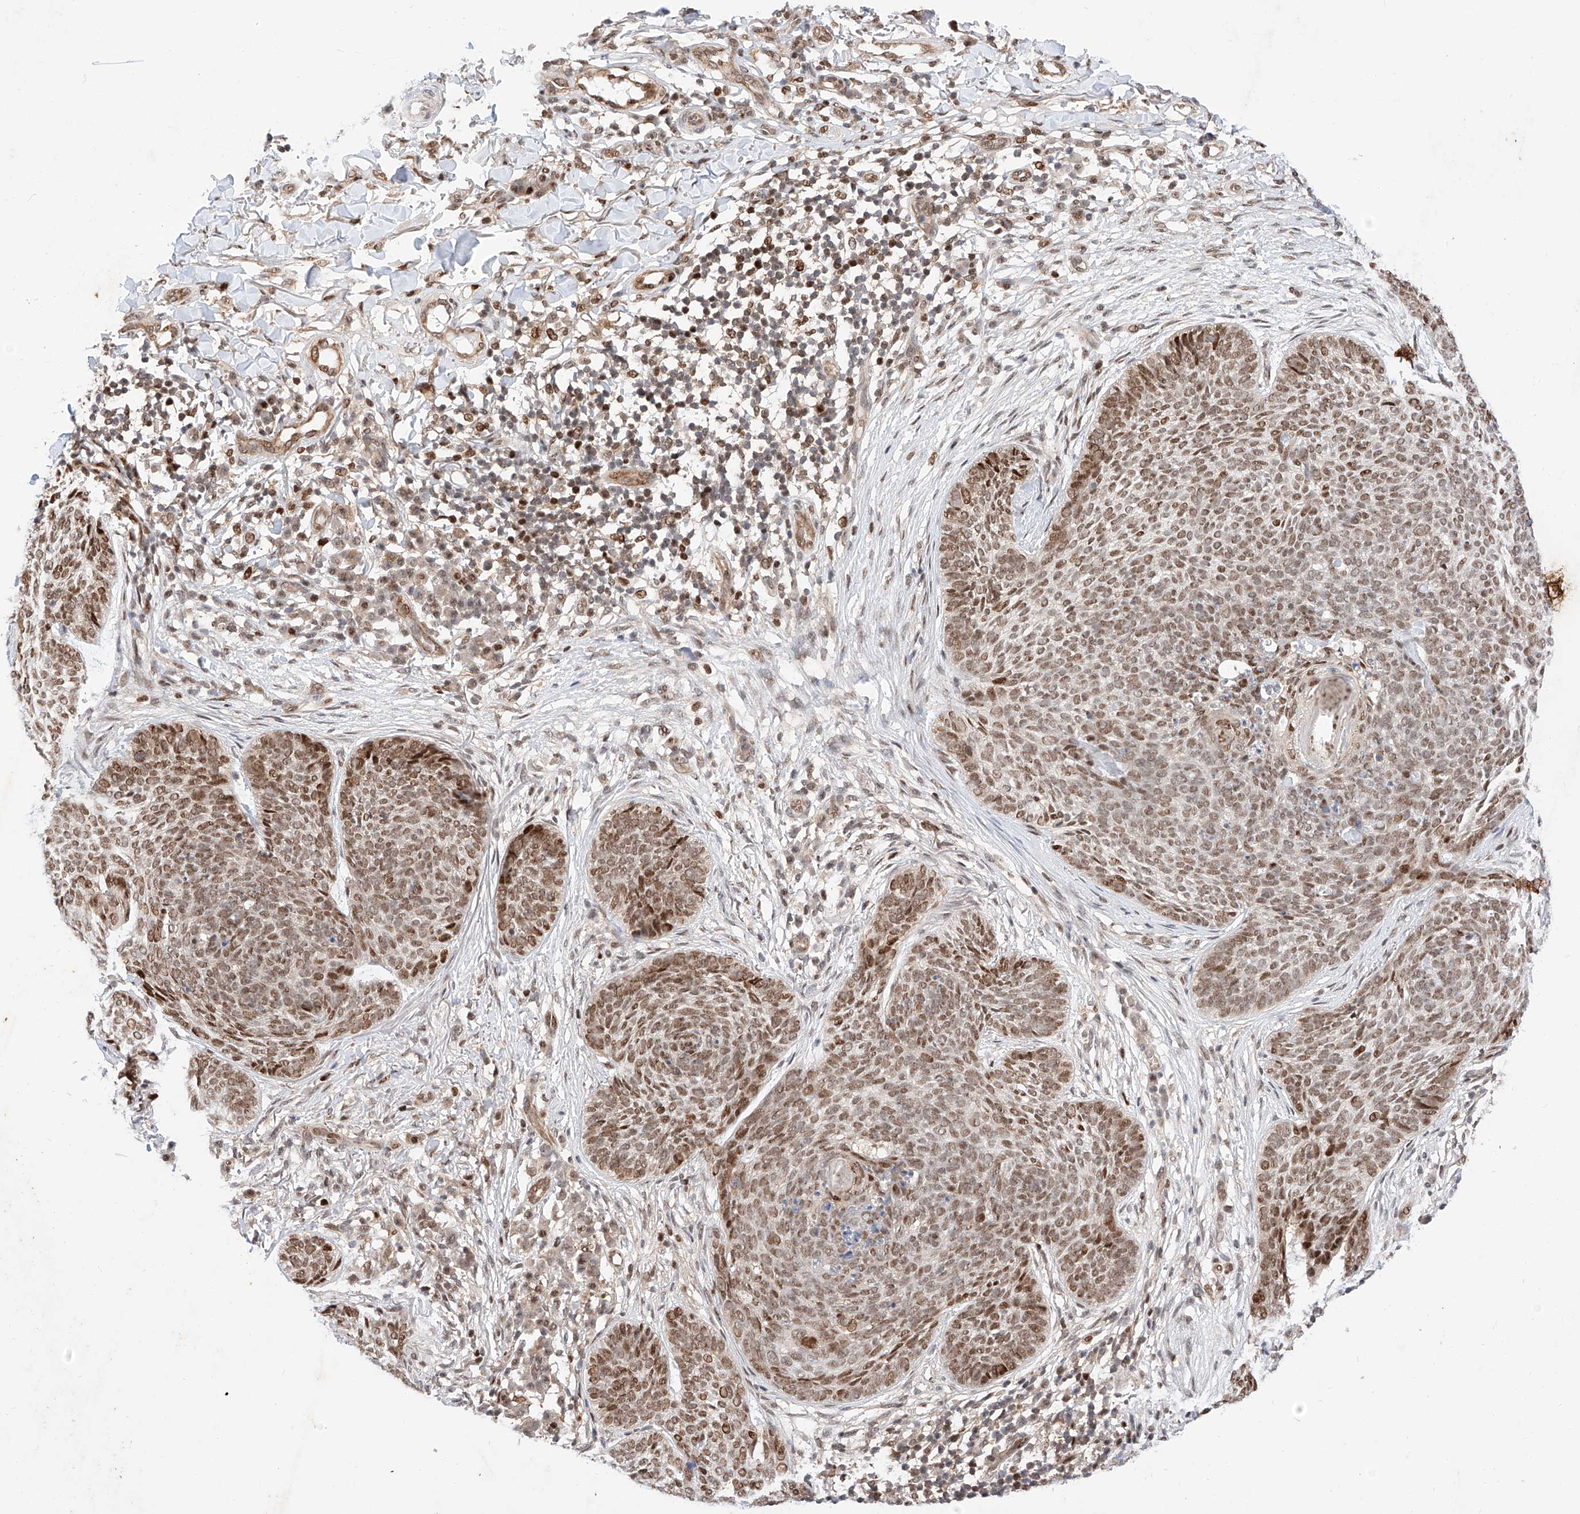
{"staining": {"intensity": "moderate", "quantity": ">75%", "location": "nuclear"}, "tissue": "skin cancer", "cell_type": "Tumor cells", "image_type": "cancer", "snomed": [{"axis": "morphology", "description": "Basal cell carcinoma"}, {"axis": "topography", "description": "Skin"}], "caption": "Moderate nuclear protein staining is appreciated in approximately >75% of tumor cells in skin basal cell carcinoma.", "gene": "HDAC9", "patient": {"sex": "female", "age": 64}}